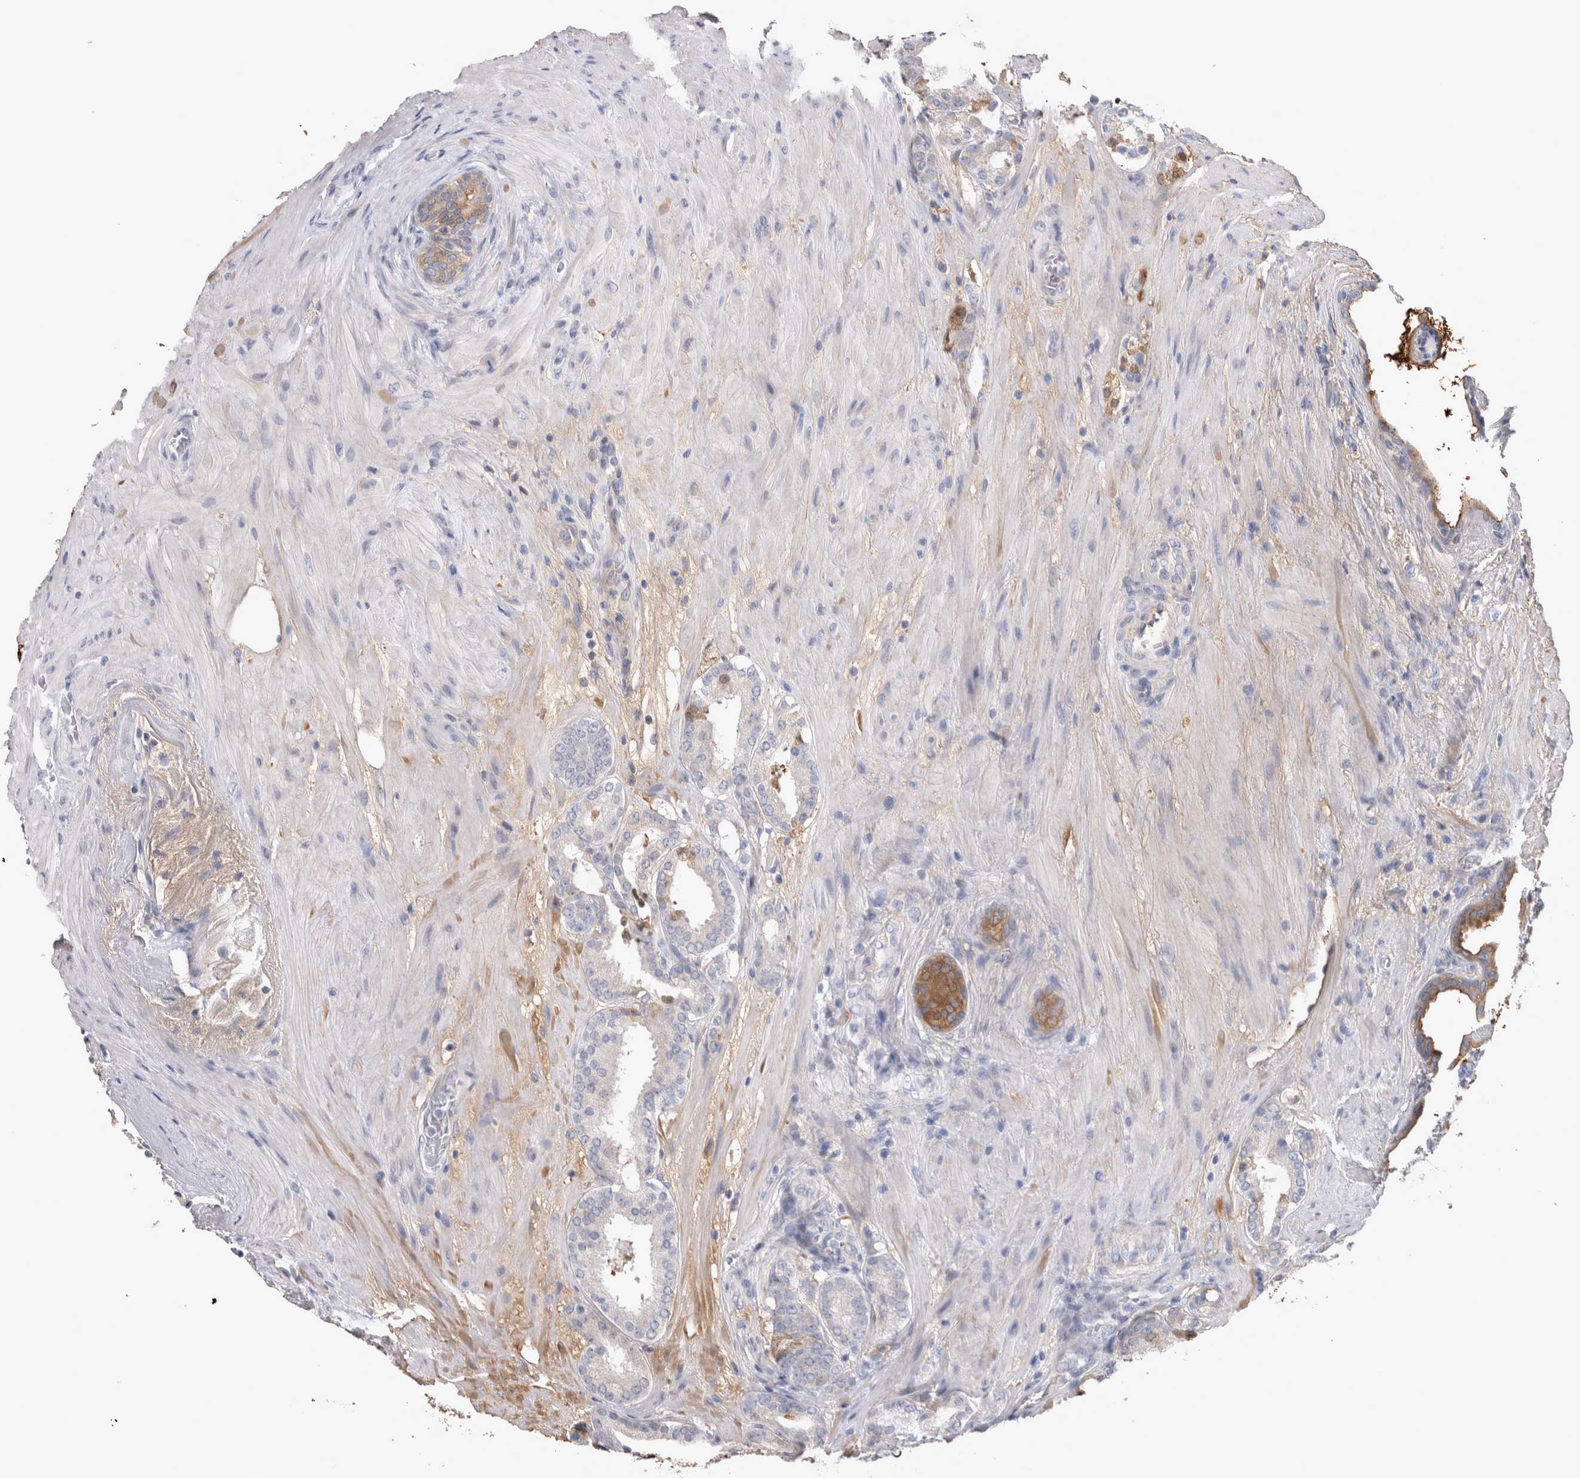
{"staining": {"intensity": "moderate", "quantity": "<25%", "location": "cytoplasmic/membranous"}, "tissue": "prostate cancer", "cell_type": "Tumor cells", "image_type": "cancer", "snomed": [{"axis": "morphology", "description": "Adenocarcinoma, Low grade"}, {"axis": "topography", "description": "Prostate"}], "caption": "Protein expression analysis of human prostate adenocarcinoma (low-grade) reveals moderate cytoplasmic/membranous staining in approximately <25% of tumor cells.", "gene": "MSMB", "patient": {"sex": "male", "age": 69}}